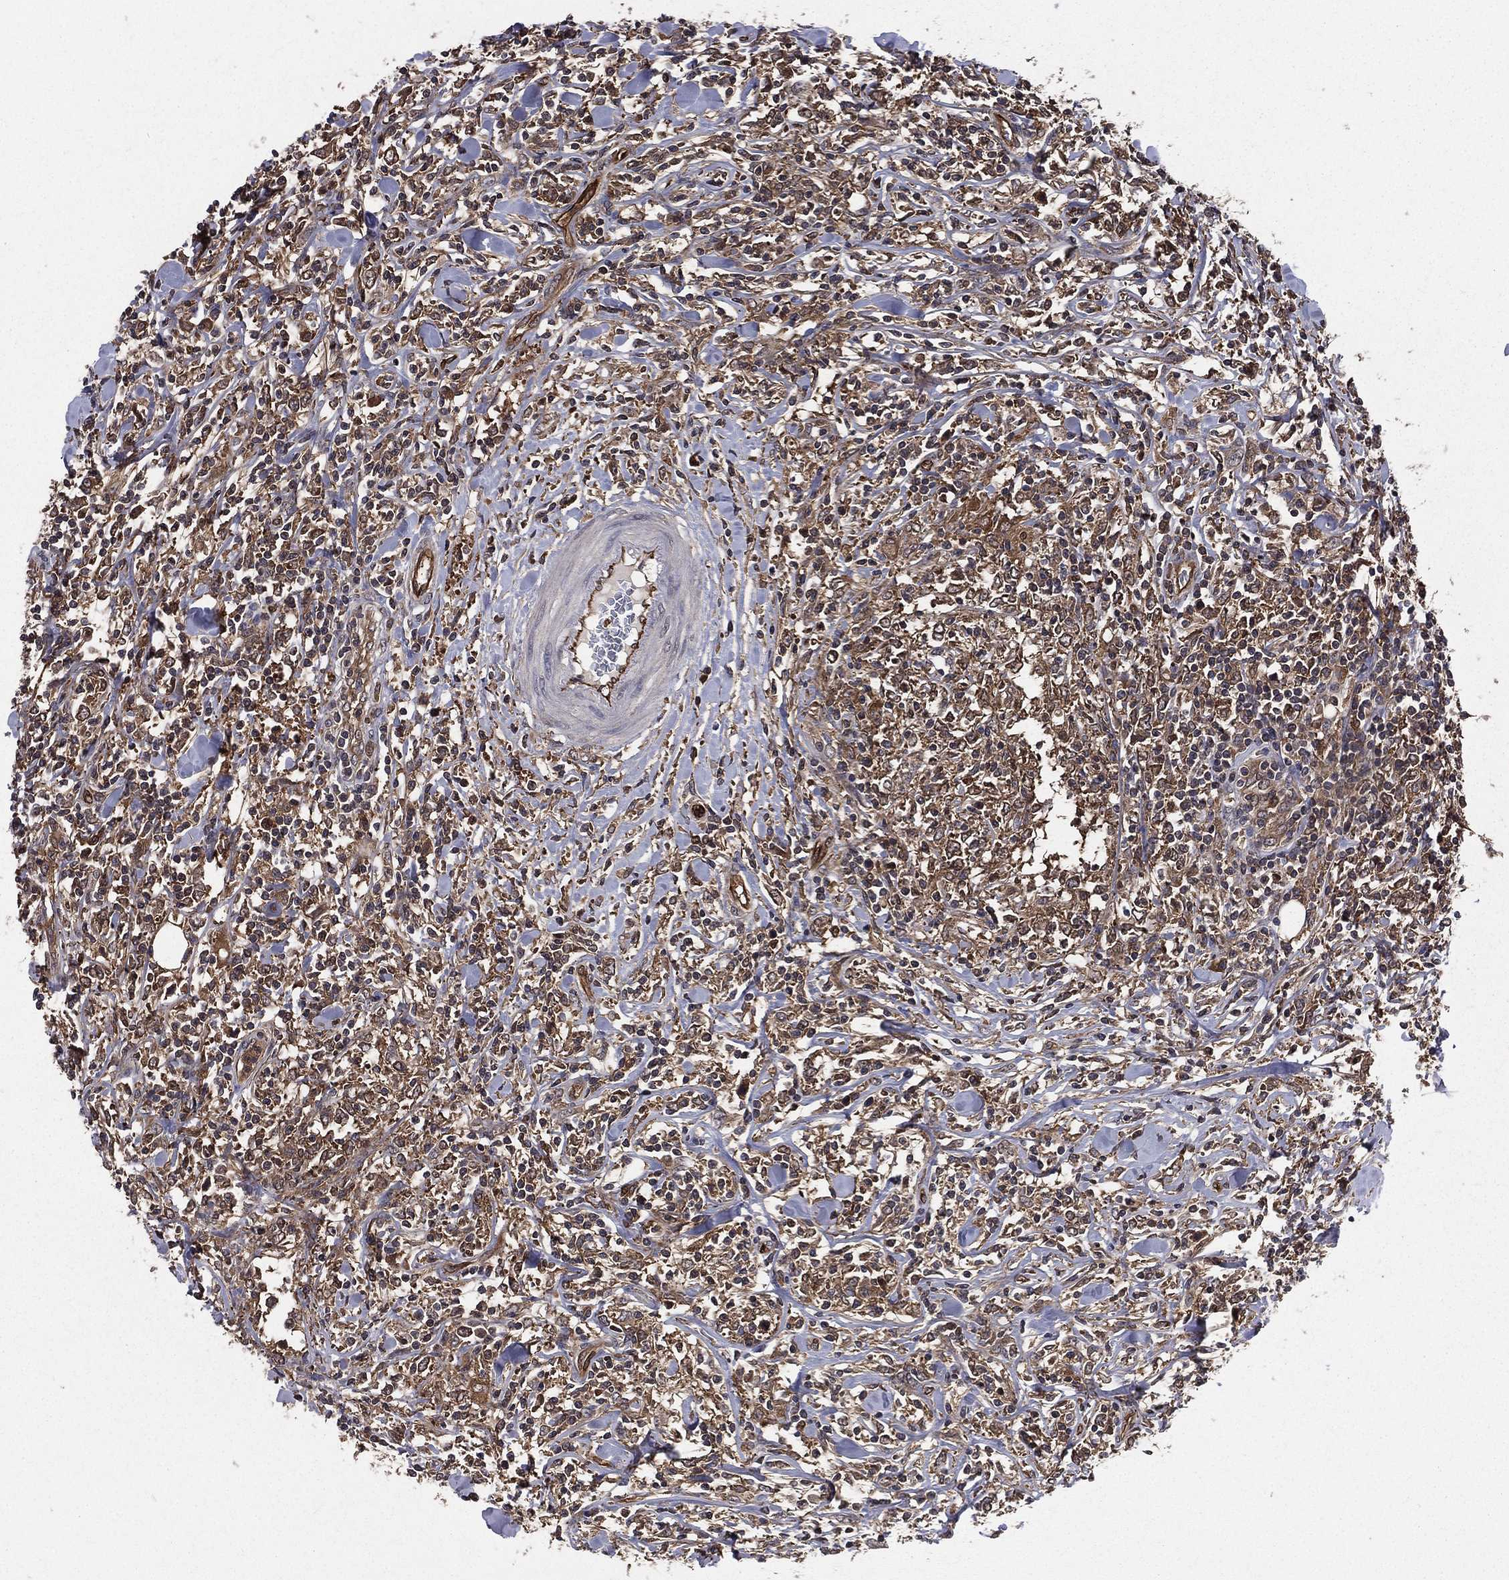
{"staining": {"intensity": "moderate", "quantity": ">75%", "location": "cytoplasmic/membranous"}, "tissue": "lymphoma", "cell_type": "Tumor cells", "image_type": "cancer", "snomed": [{"axis": "morphology", "description": "Malignant lymphoma, non-Hodgkin's type, High grade"}, {"axis": "topography", "description": "Lymph node"}], "caption": "Moderate cytoplasmic/membranous staining is appreciated in approximately >75% of tumor cells in malignant lymphoma, non-Hodgkin's type (high-grade).", "gene": "CERT1", "patient": {"sex": "female", "age": 84}}